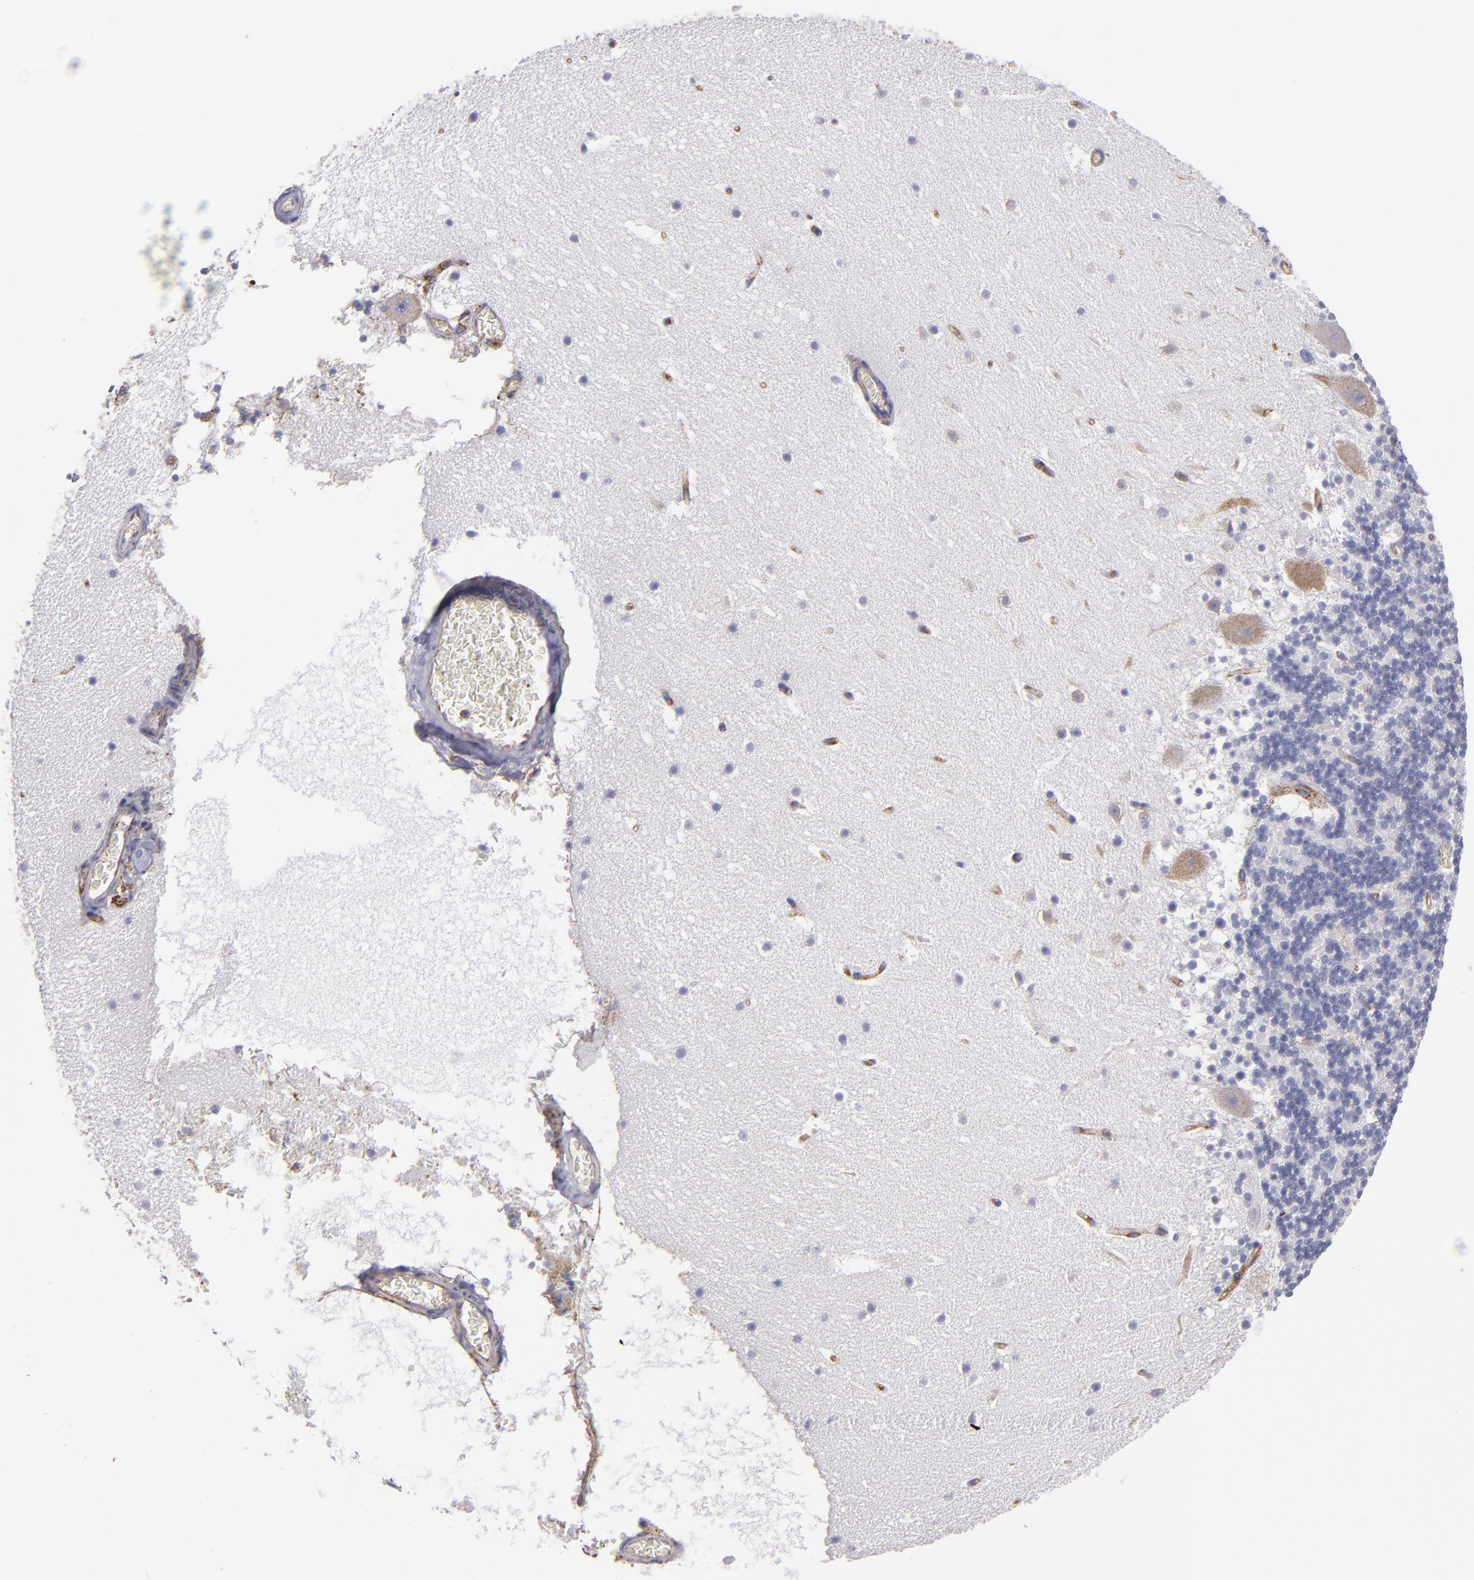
{"staining": {"intensity": "negative", "quantity": "none", "location": "none"}, "tissue": "cerebellum", "cell_type": "Cells in granular layer", "image_type": "normal", "snomed": [{"axis": "morphology", "description": "Normal tissue, NOS"}, {"axis": "topography", "description": "Cerebellum"}], "caption": "Photomicrograph shows no protein staining in cells in granular layer of benign cerebellum.", "gene": "MVP", "patient": {"sex": "male", "age": 45}}